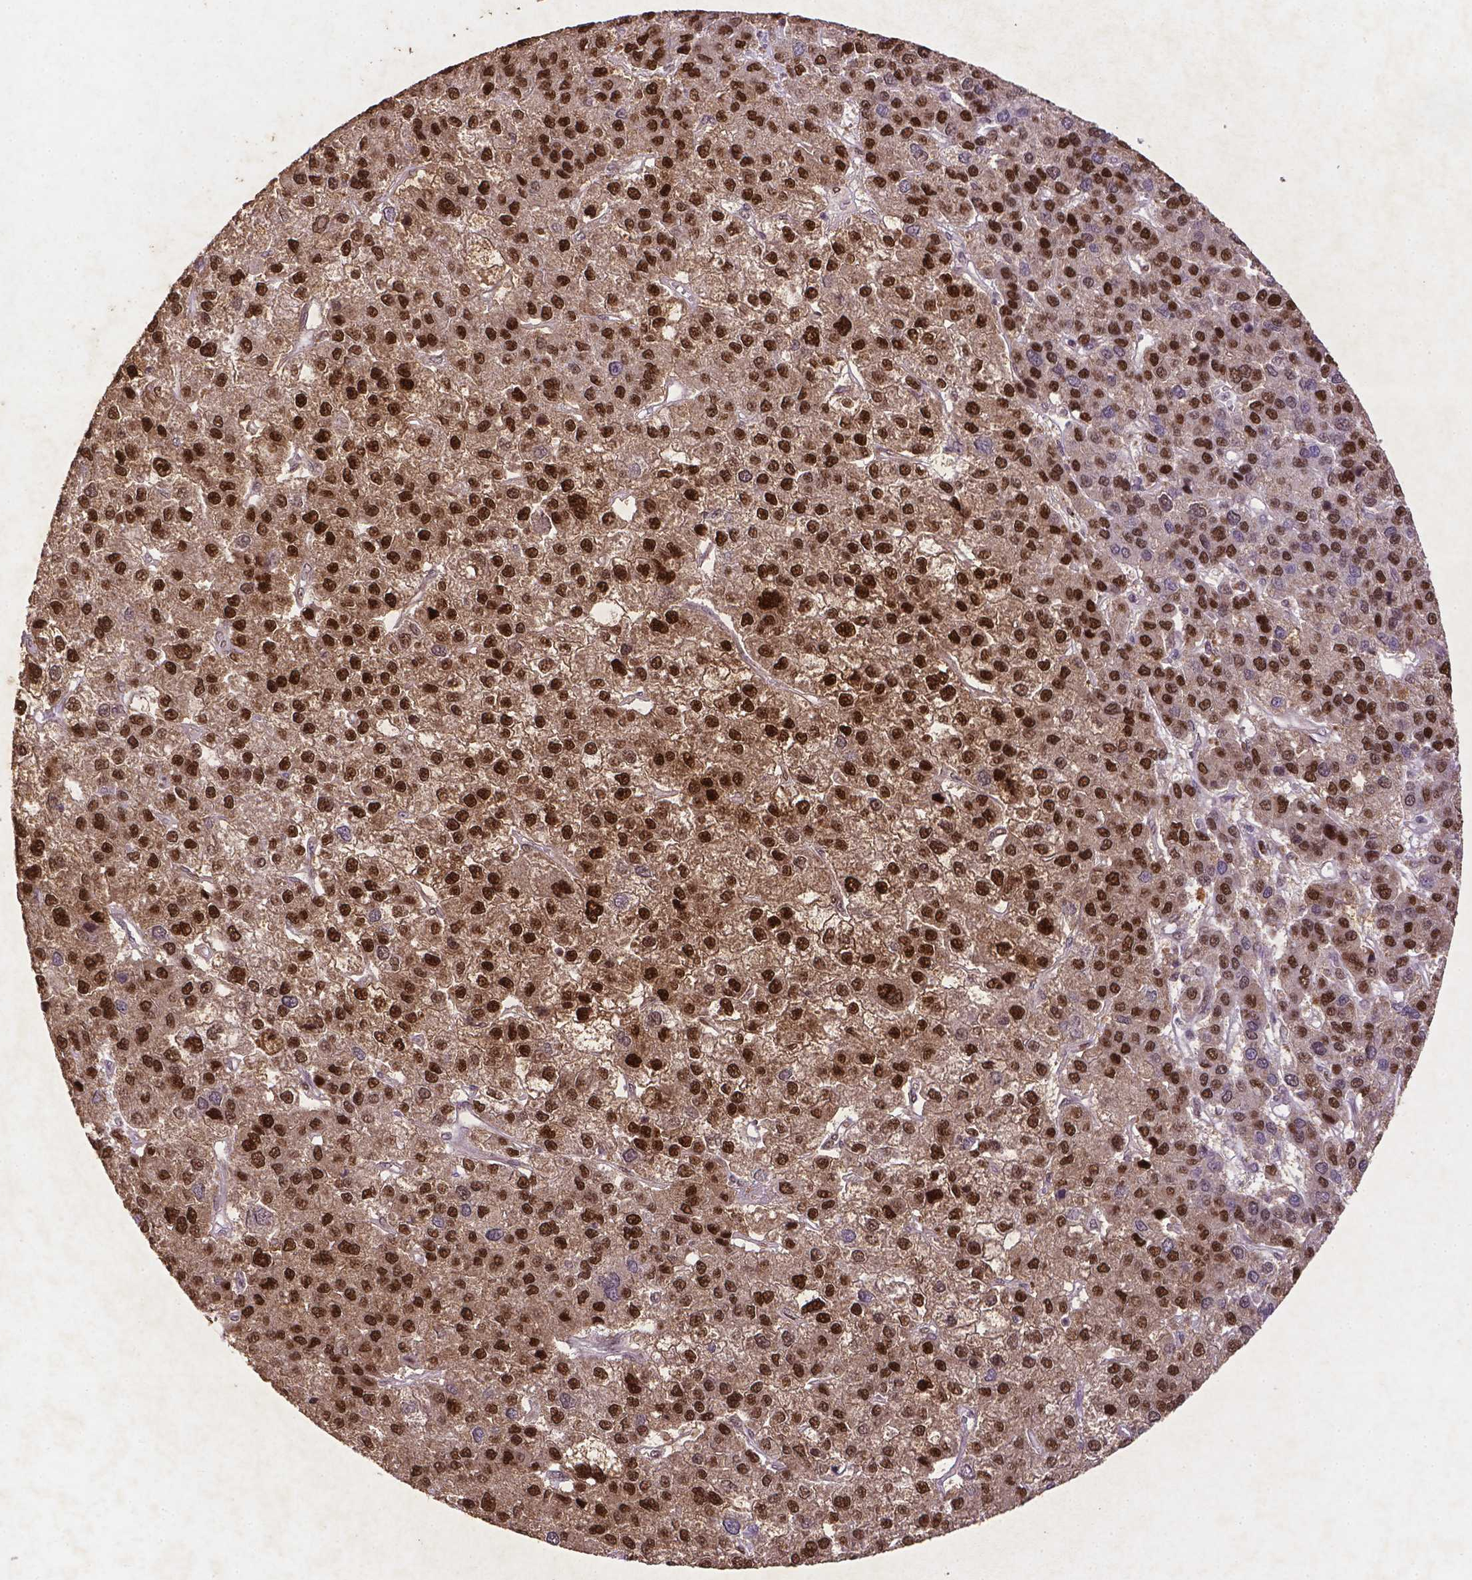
{"staining": {"intensity": "strong", "quantity": ">75%", "location": "nuclear"}, "tissue": "liver cancer", "cell_type": "Tumor cells", "image_type": "cancer", "snomed": [{"axis": "morphology", "description": "Carcinoma, Hepatocellular, NOS"}, {"axis": "topography", "description": "Liver"}], "caption": "Protein expression analysis of human liver cancer reveals strong nuclear positivity in about >75% of tumor cells. (Stains: DAB in brown, nuclei in blue, Microscopy: brightfield microscopy at high magnification).", "gene": "CDKN1A", "patient": {"sex": "female", "age": 41}}